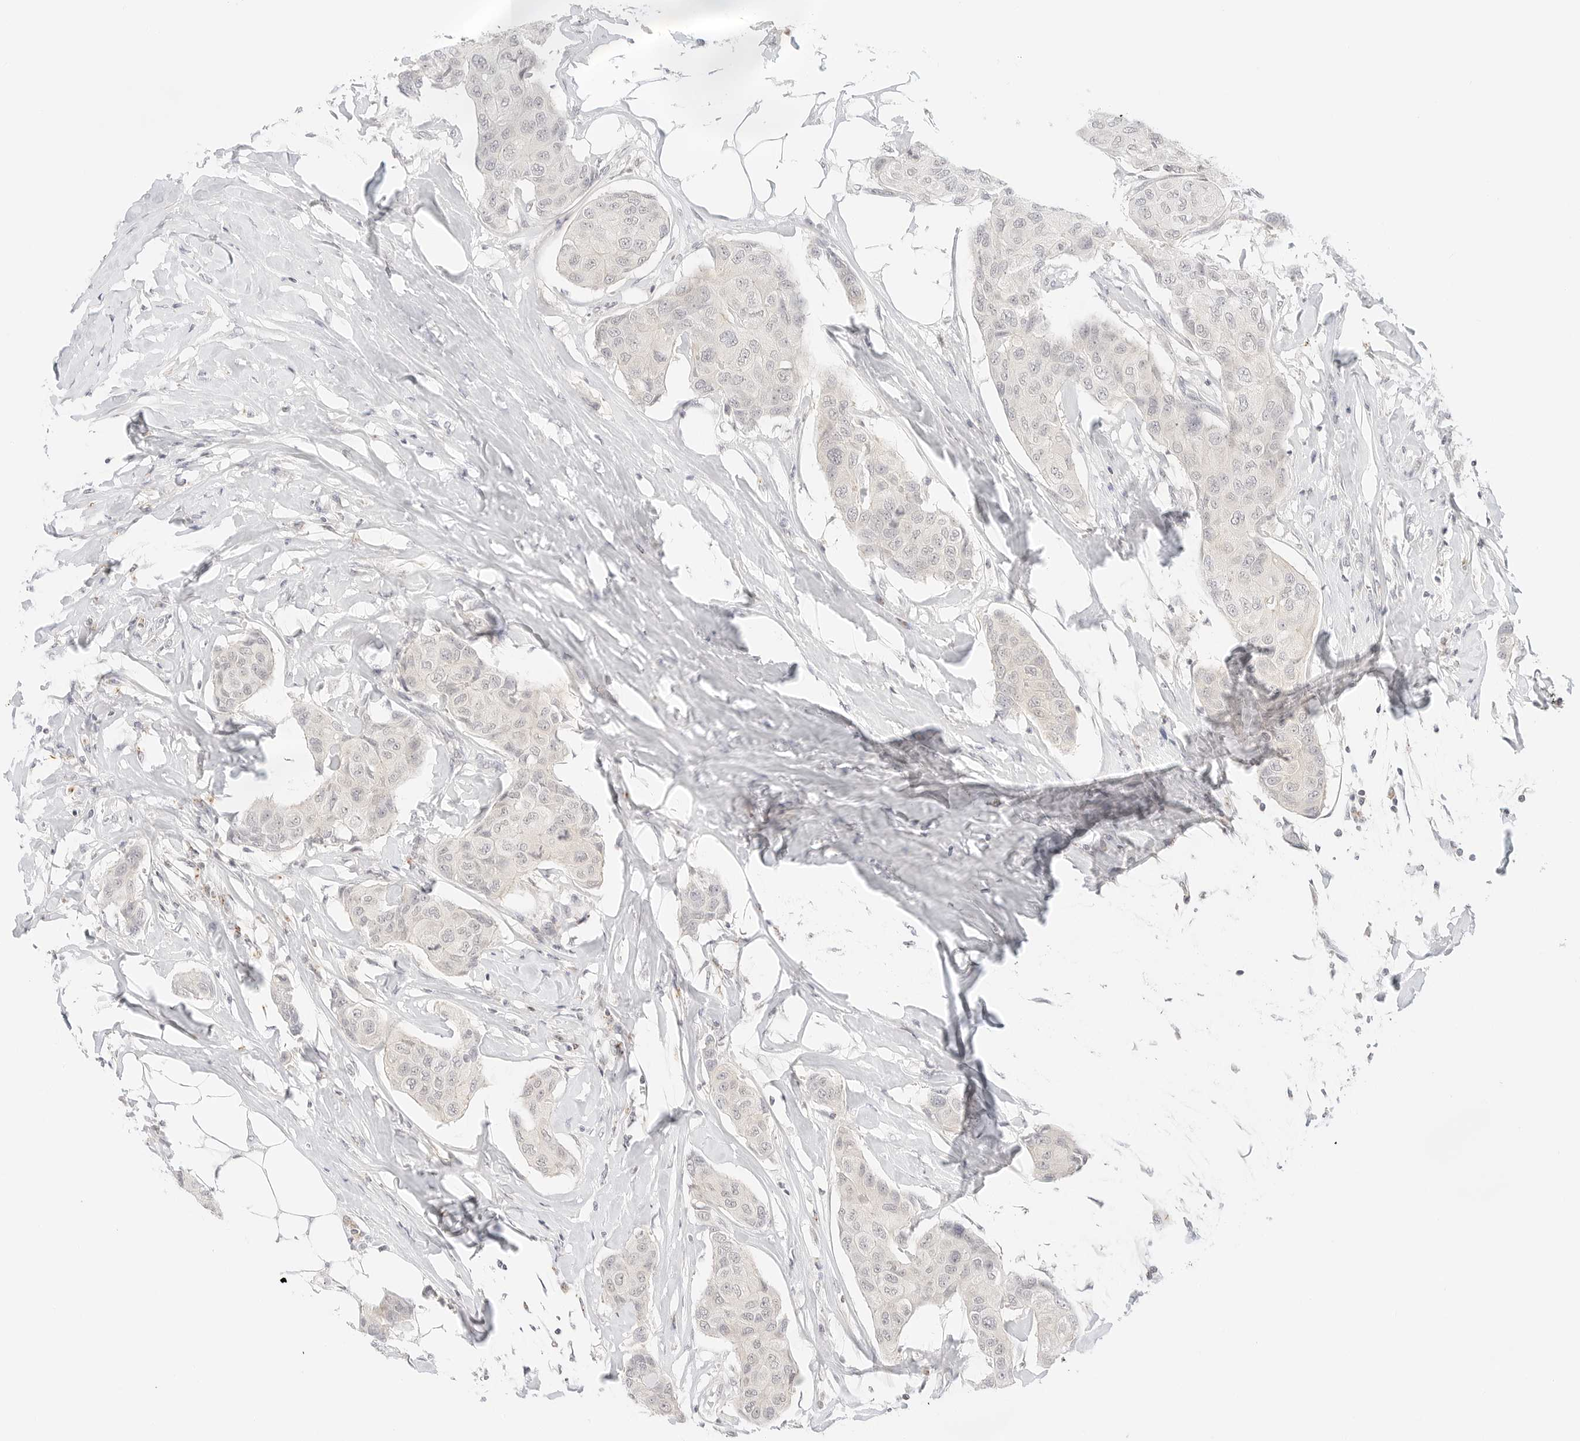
{"staining": {"intensity": "negative", "quantity": "none", "location": "none"}, "tissue": "breast cancer", "cell_type": "Tumor cells", "image_type": "cancer", "snomed": [{"axis": "morphology", "description": "Duct carcinoma"}, {"axis": "topography", "description": "Breast"}], "caption": "Photomicrograph shows no significant protein positivity in tumor cells of breast cancer. (Stains: DAB (3,3'-diaminobenzidine) IHC with hematoxylin counter stain, Microscopy: brightfield microscopy at high magnification).", "gene": "GNAS", "patient": {"sex": "female", "age": 80}}